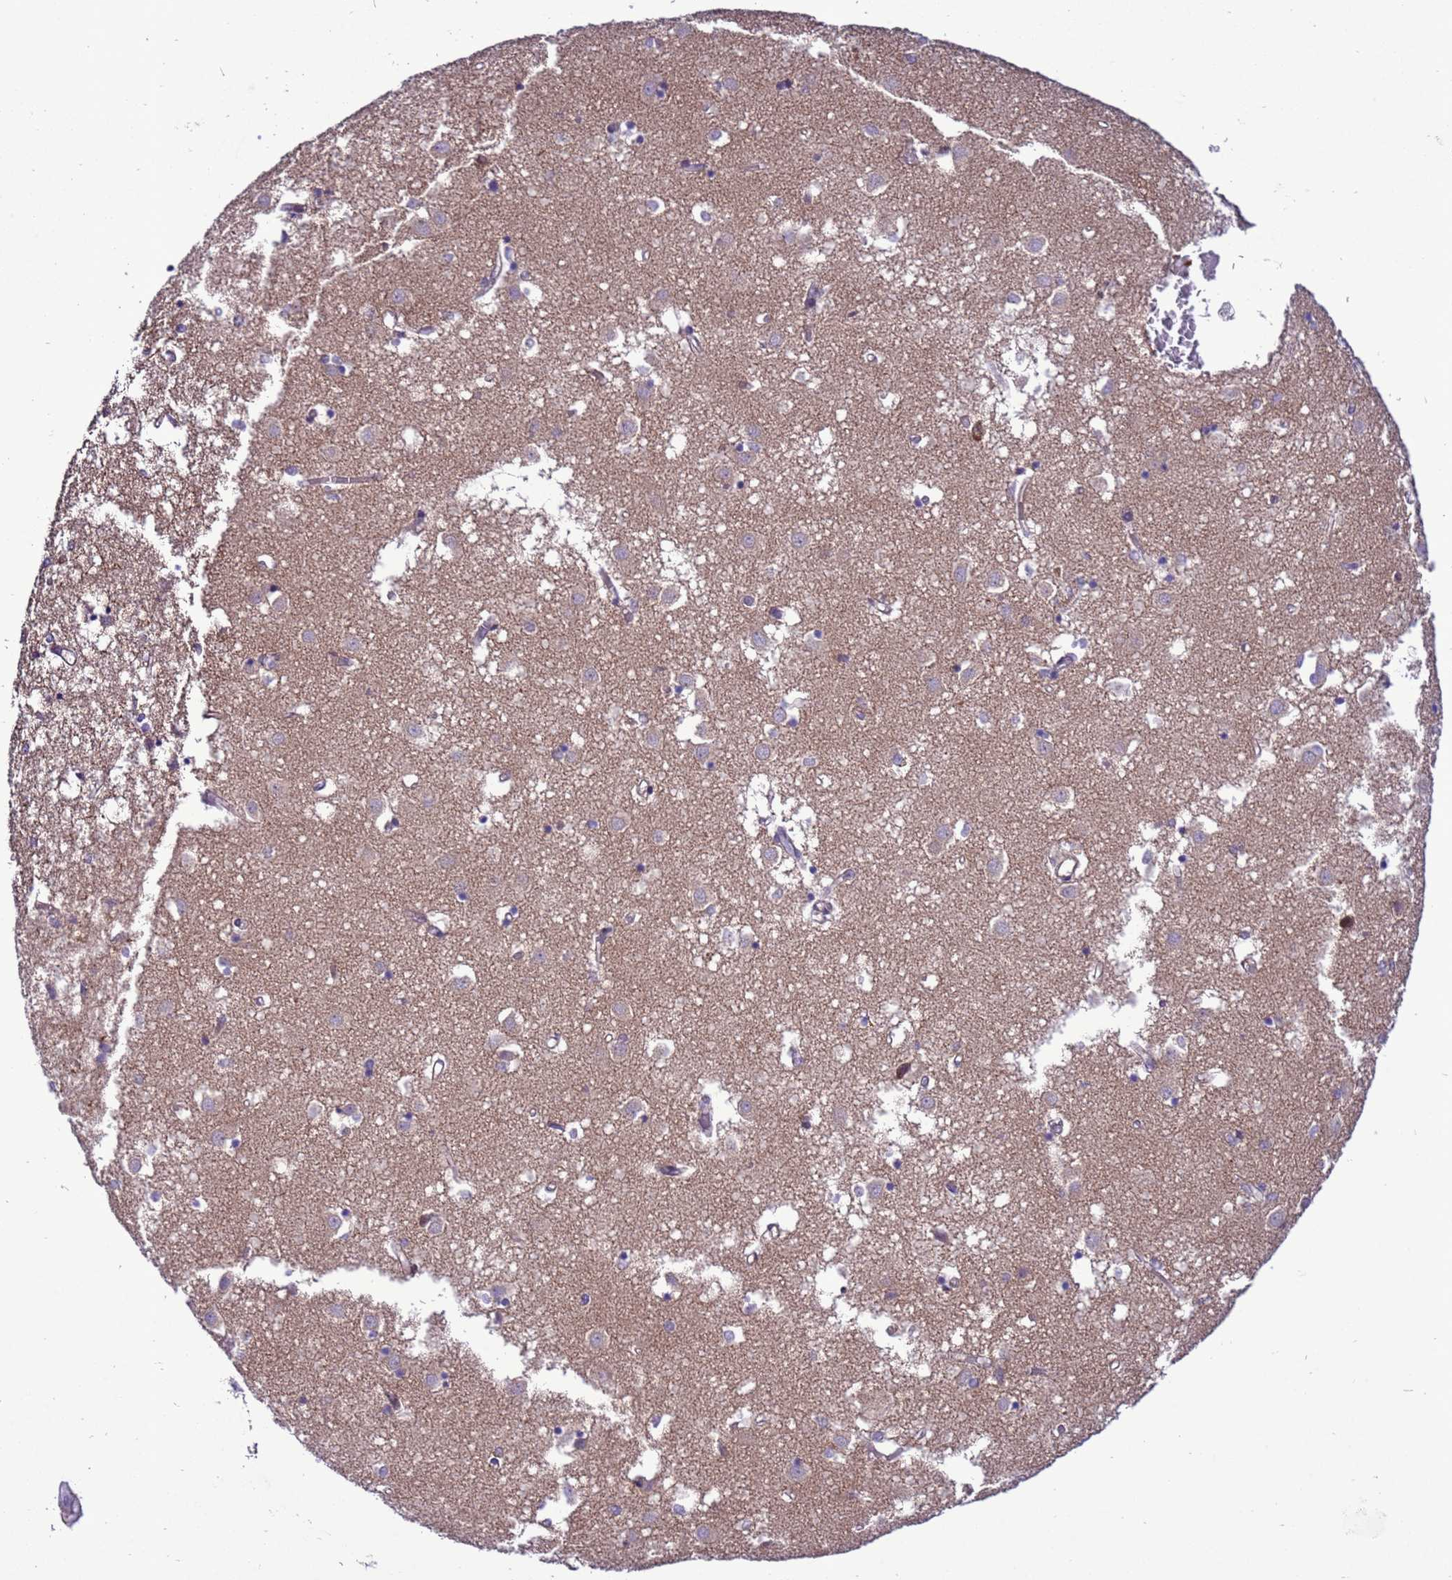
{"staining": {"intensity": "weak", "quantity": "<25%", "location": "cytoplasmic/membranous"}, "tissue": "caudate", "cell_type": "Glial cells", "image_type": "normal", "snomed": [{"axis": "morphology", "description": "Normal tissue, NOS"}, {"axis": "topography", "description": "Lateral ventricle wall"}], "caption": "The micrograph displays no significant staining in glial cells of caudate.", "gene": "RASD1", "patient": {"sex": "male", "age": 70}}